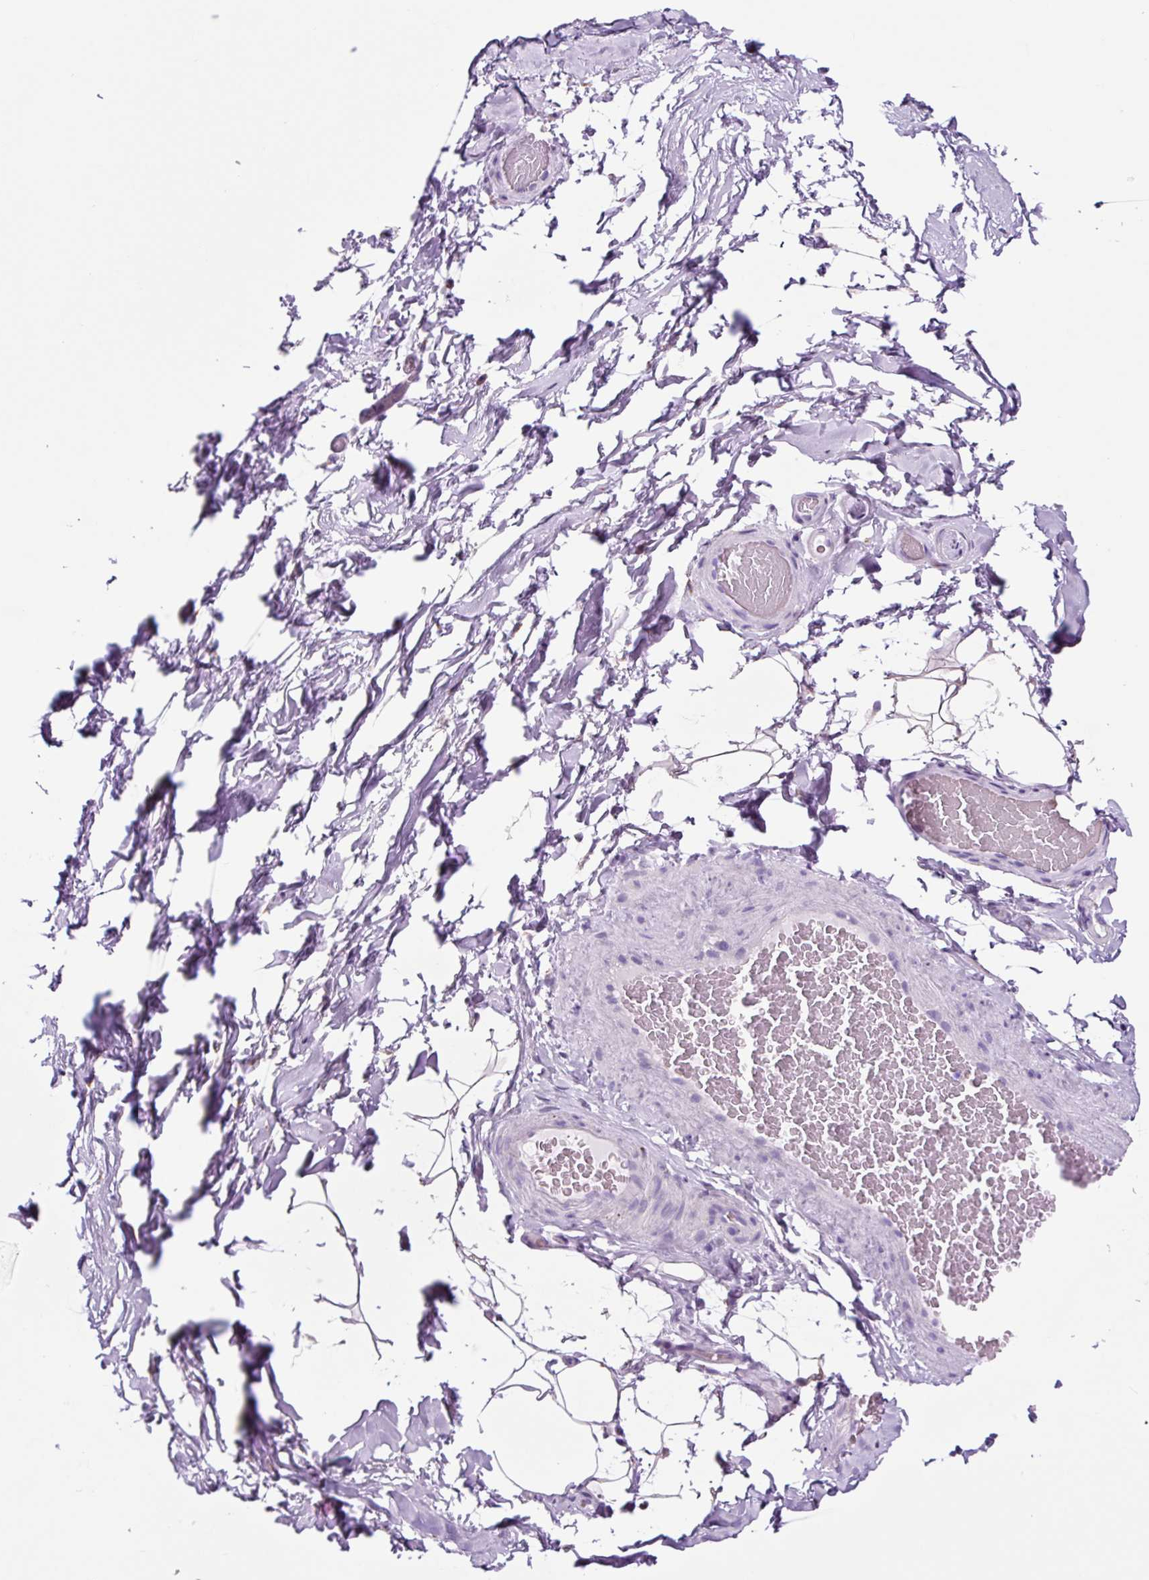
{"staining": {"intensity": "negative", "quantity": "none", "location": "none"}, "tissue": "adipose tissue", "cell_type": "Adipocytes", "image_type": "normal", "snomed": [{"axis": "morphology", "description": "Normal tissue, NOS"}, {"axis": "topography", "description": "Vascular tissue"}, {"axis": "topography", "description": "Peripheral nerve tissue"}], "caption": "Immunohistochemical staining of normal adipose tissue reveals no significant staining in adipocytes.", "gene": "LCN10", "patient": {"sex": "male", "age": 41}}